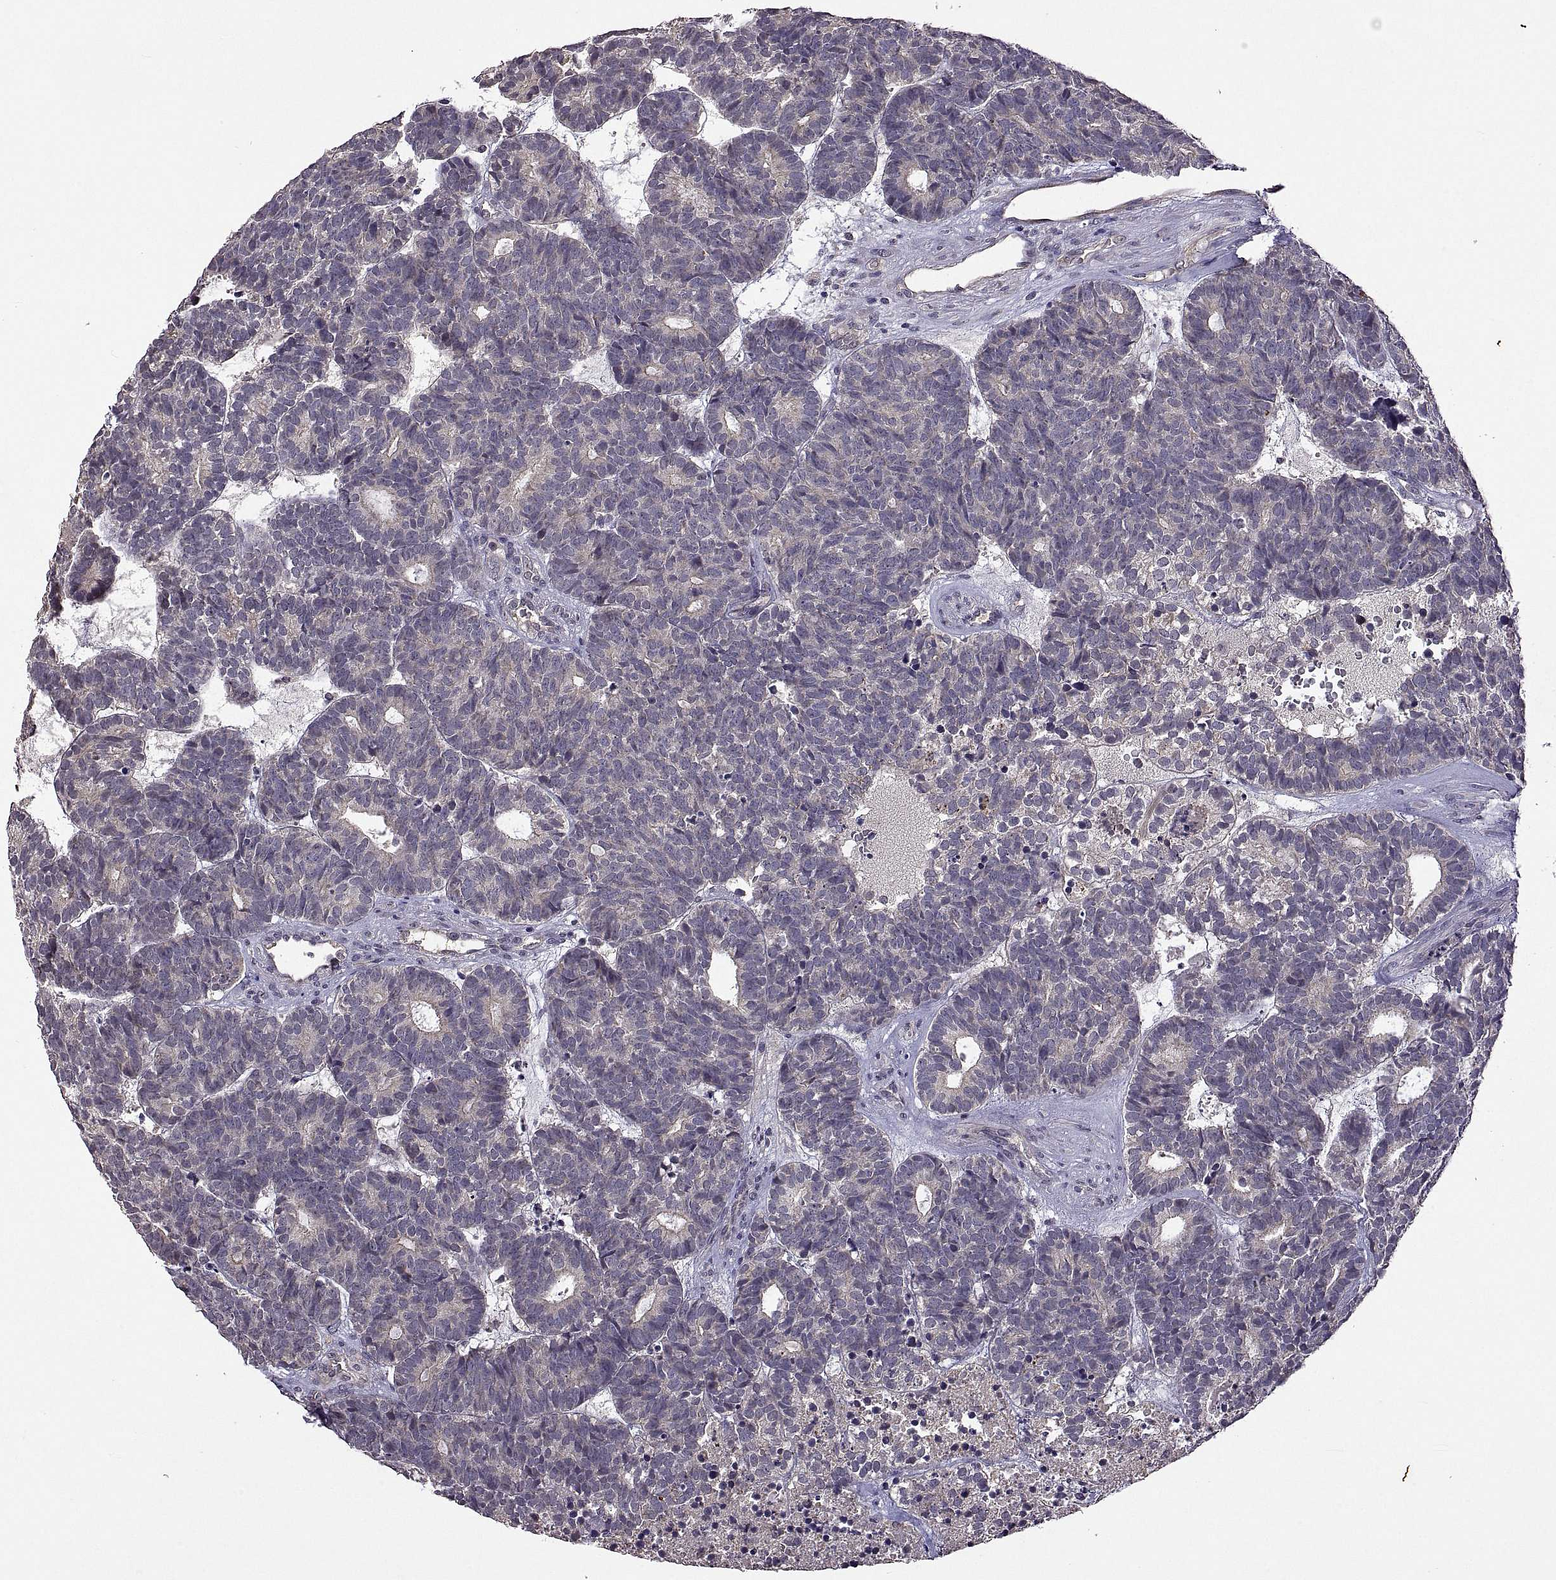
{"staining": {"intensity": "negative", "quantity": "none", "location": "none"}, "tissue": "head and neck cancer", "cell_type": "Tumor cells", "image_type": "cancer", "snomed": [{"axis": "morphology", "description": "Adenocarcinoma, NOS"}, {"axis": "topography", "description": "Head-Neck"}], "caption": "High magnification brightfield microscopy of head and neck cancer (adenocarcinoma) stained with DAB (3,3'-diaminobenzidine) (brown) and counterstained with hematoxylin (blue): tumor cells show no significant staining.", "gene": "LAMA1", "patient": {"sex": "female", "age": 81}}